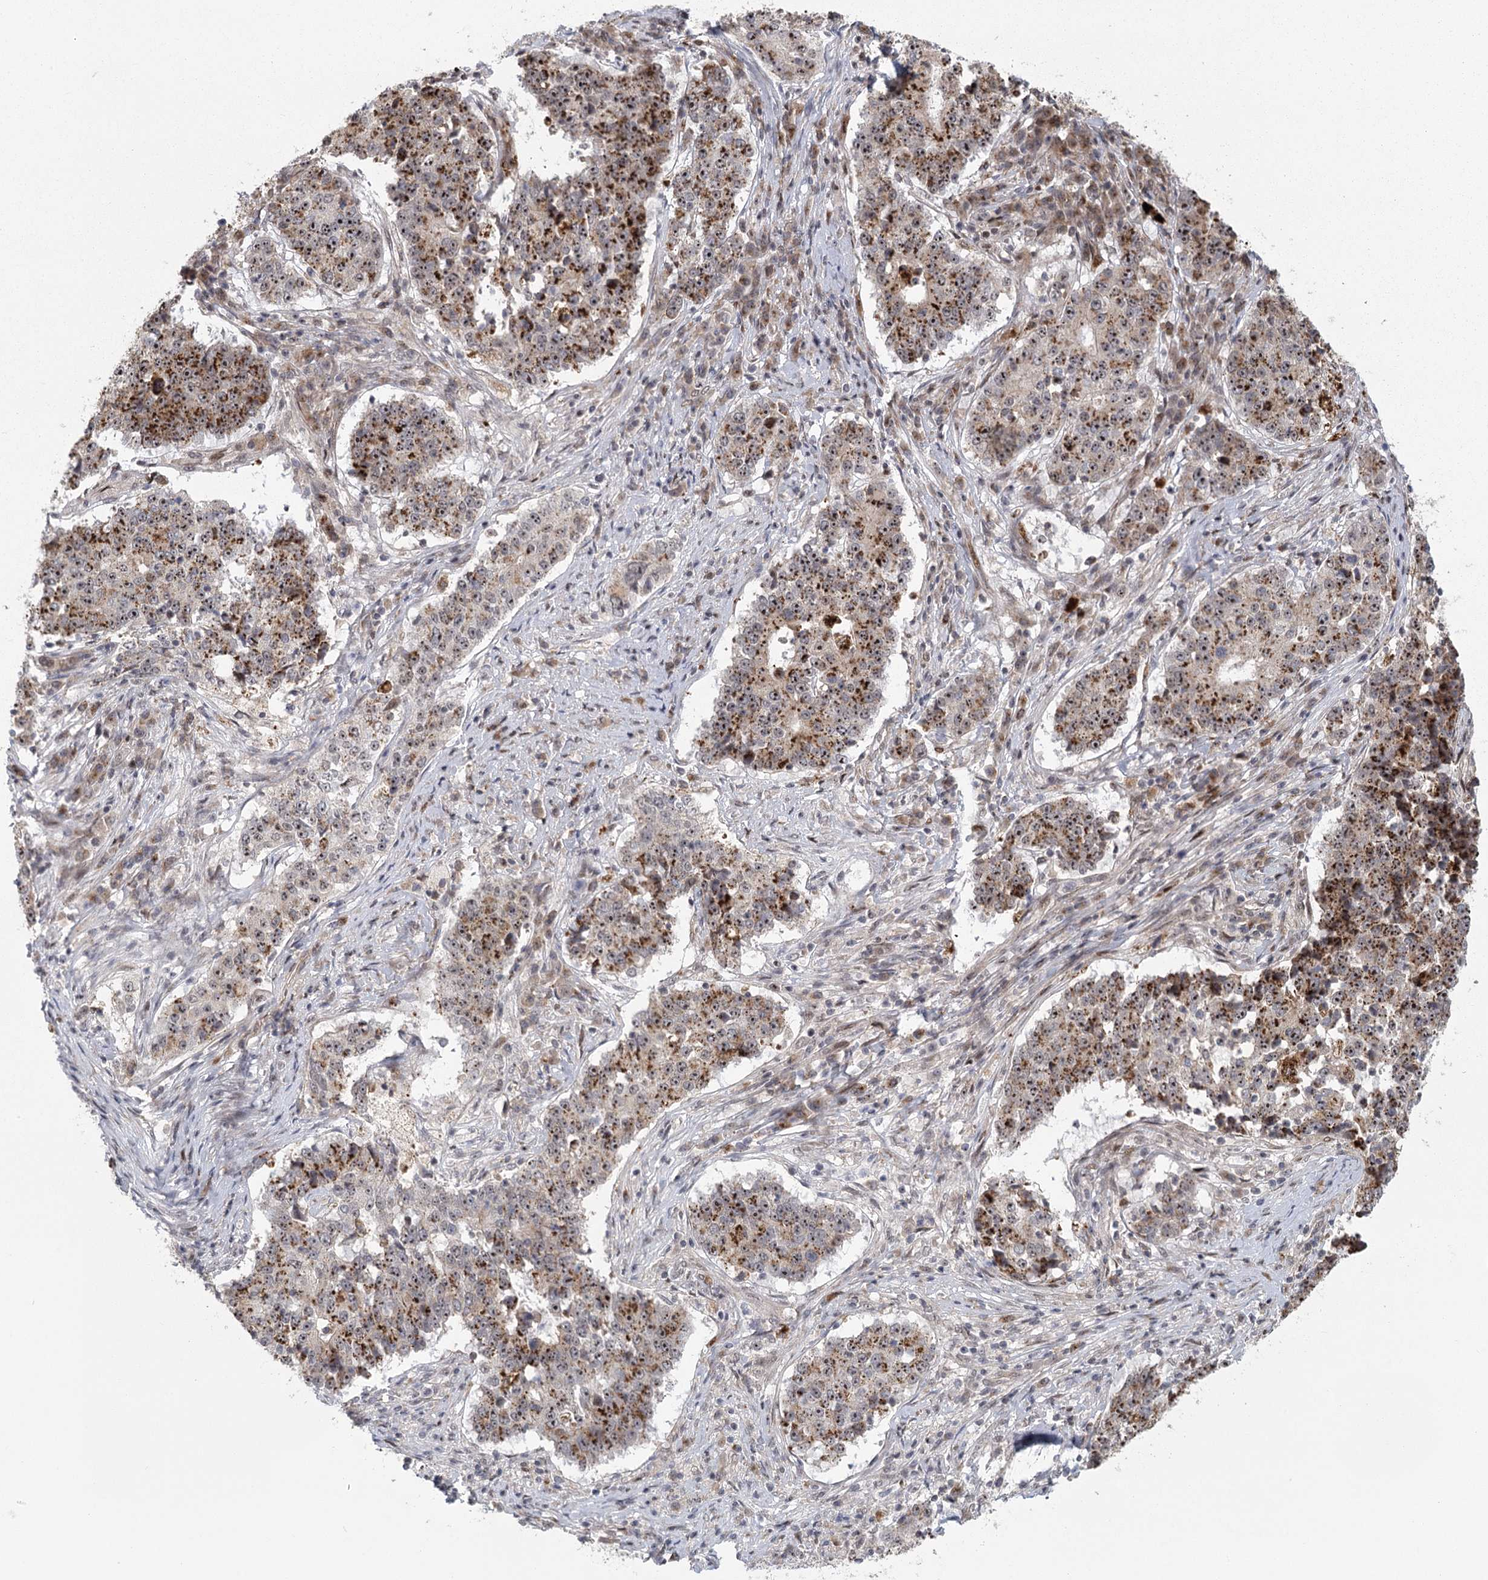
{"staining": {"intensity": "moderate", "quantity": ">75%", "location": "cytoplasmic/membranous,nuclear"}, "tissue": "stomach cancer", "cell_type": "Tumor cells", "image_type": "cancer", "snomed": [{"axis": "morphology", "description": "Adenocarcinoma, NOS"}, {"axis": "topography", "description": "Stomach"}], "caption": "Approximately >75% of tumor cells in human stomach cancer demonstrate moderate cytoplasmic/membranous and nuclear protein staining as visualized by brown immunohistochemical staining.", "gene": "PARM1", "patient": {"sex": "male", "age": 59}}